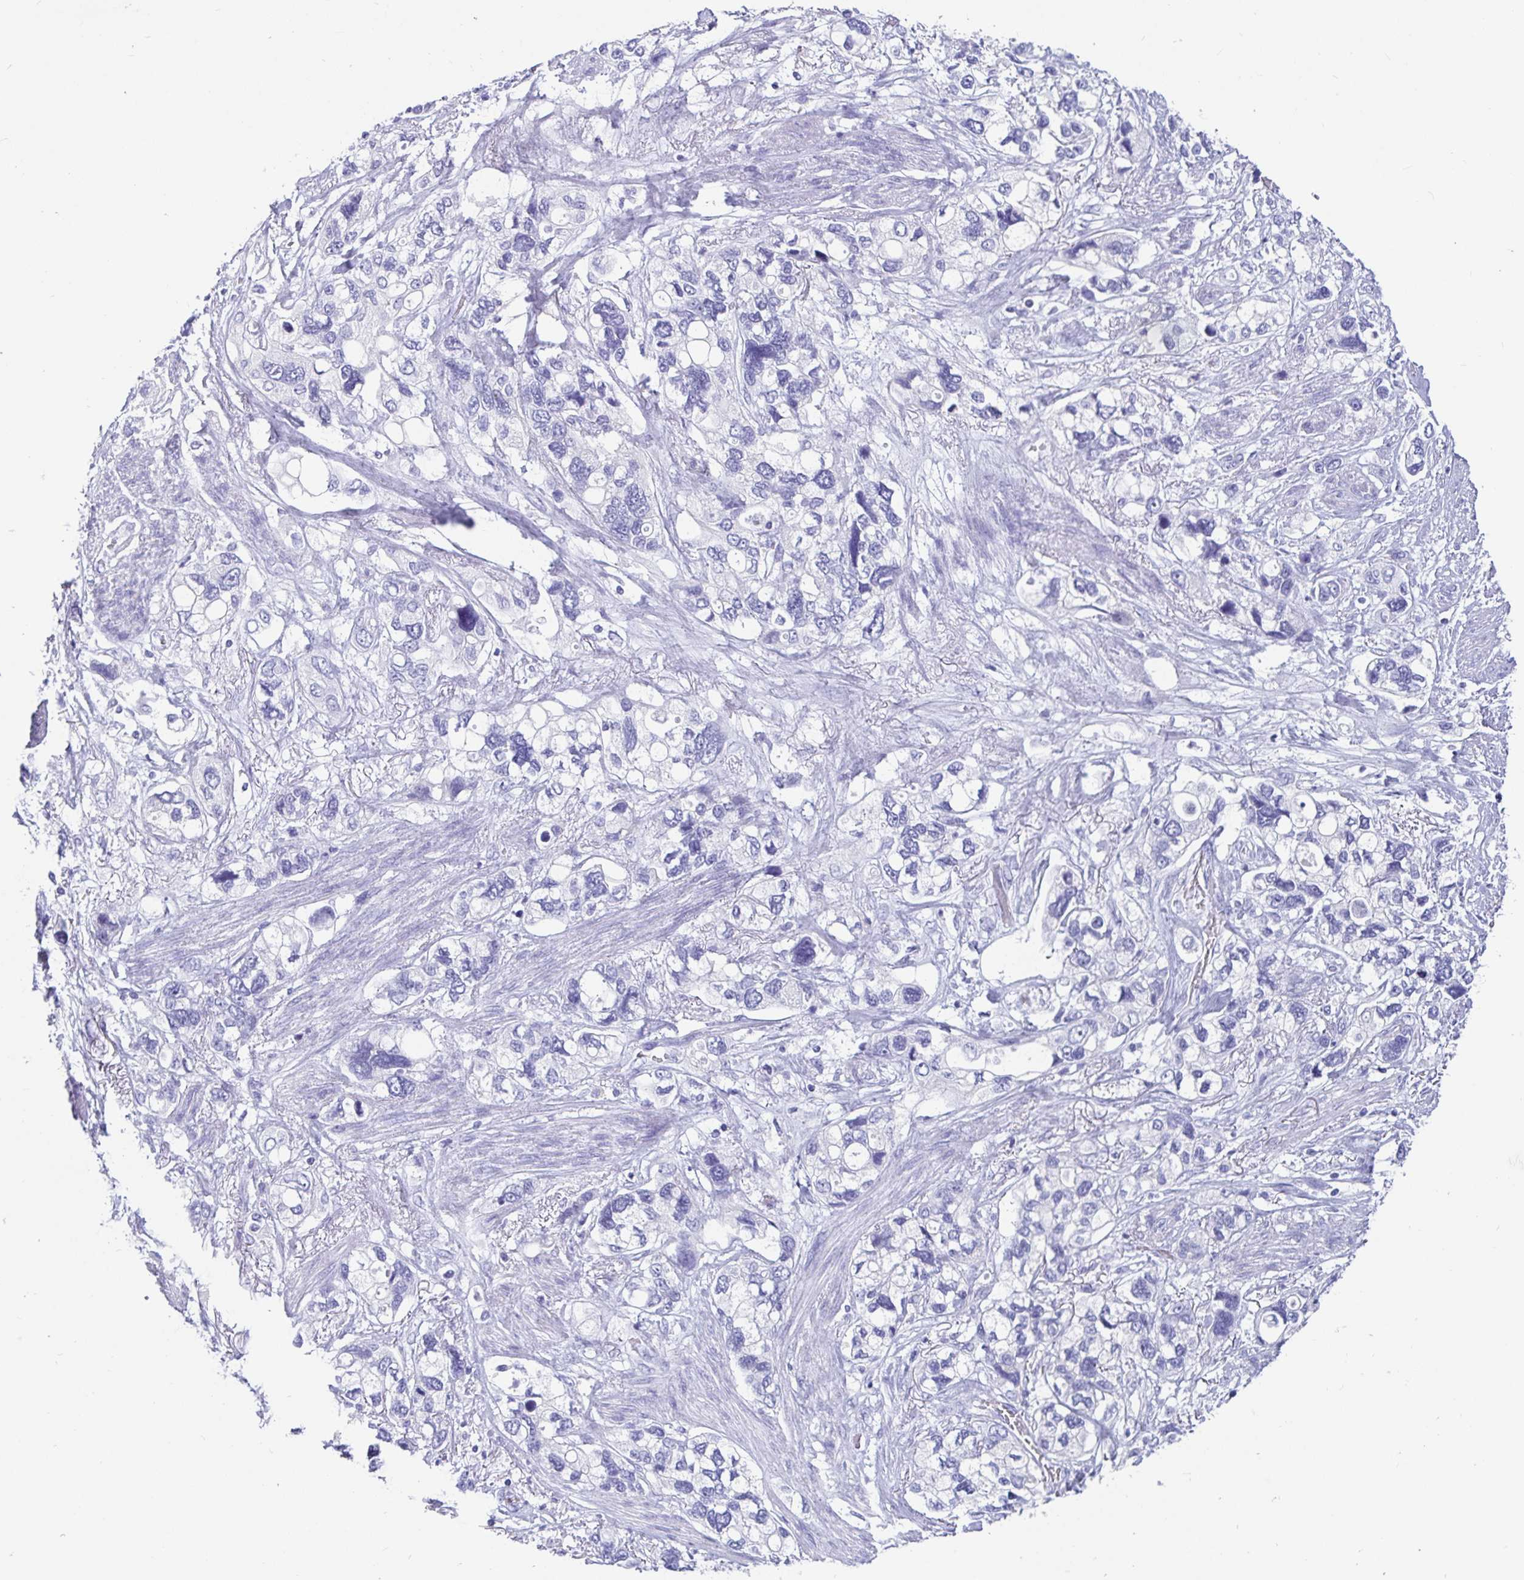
{"staining": {"intensity": "negative", "quantity": "none", "location": "none"}, "tissue": "stomach cancer", "cell_type": "Tumor cells", "image_type": "cancer", "snomed": [{"axis": "morphology", "description": "Adenocarcinoma, NOS"}, {"axis": "topography", "description": "Stomach, upper"}], "caption": "There is no significant staining in tumor cells of adenocarcinoma (stomach).", "gene": "ZPBP2", "patient": {"sex": "female", "age": 81}}